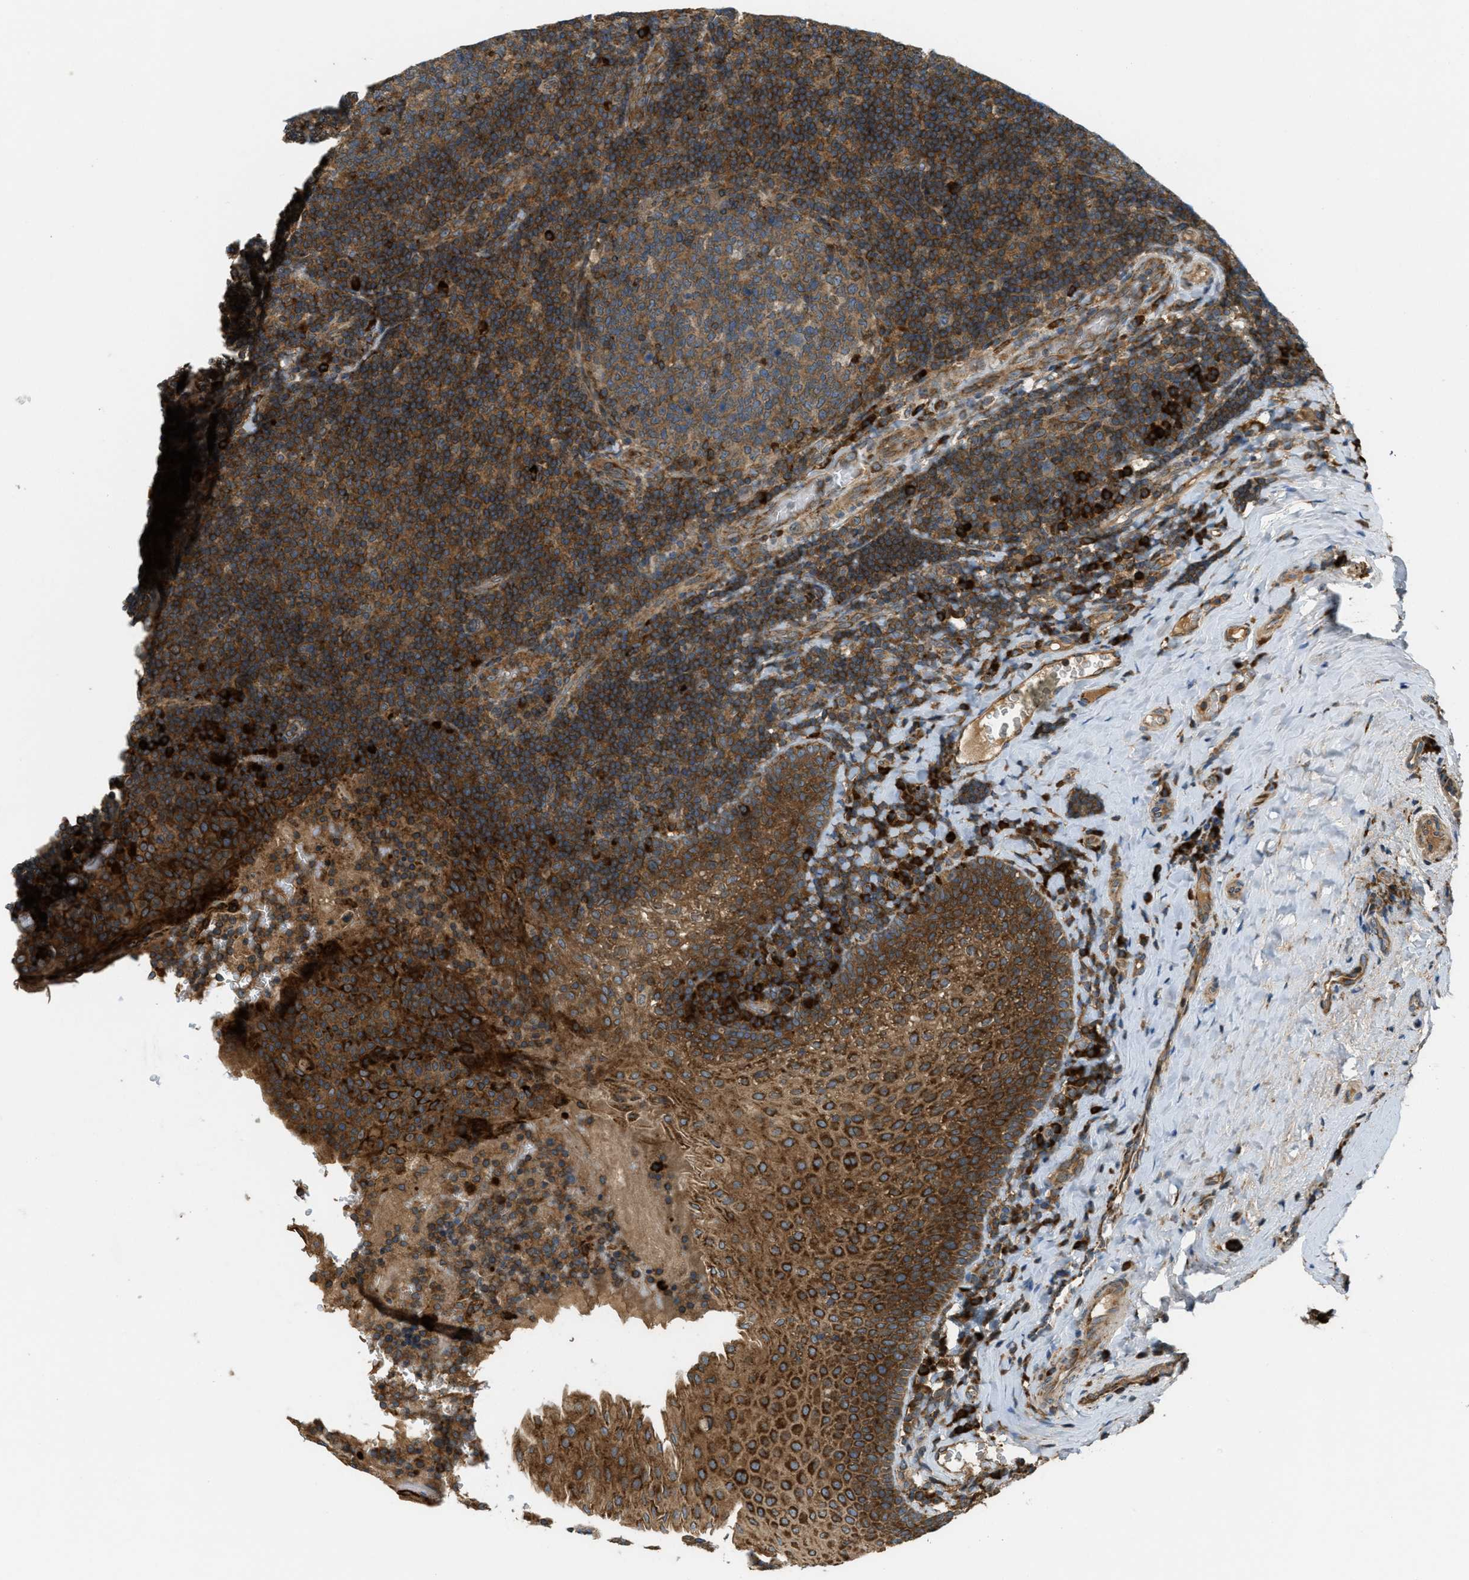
{"staining": {"intensity": "moderate", "quantity": ">75%", "location": "cytoplasmic/membranous"}, "tissue": "tonsil", "cell_type": "Germinal center cells", "image_type": "normal", "snomed": [{"axis": "morphology", "description": "Normal tissue, NOS"}, {"axis": "topography", "description": "Tonsil"}], "caption": "Immunohistochemical staining of unremarkable human tonsil shows moderate cytoplasmic/membranous protein expression in approximately >75% of germinal center cells.", "gene": "PCDH18", "patient": {"sex": "male", "age": 17}}